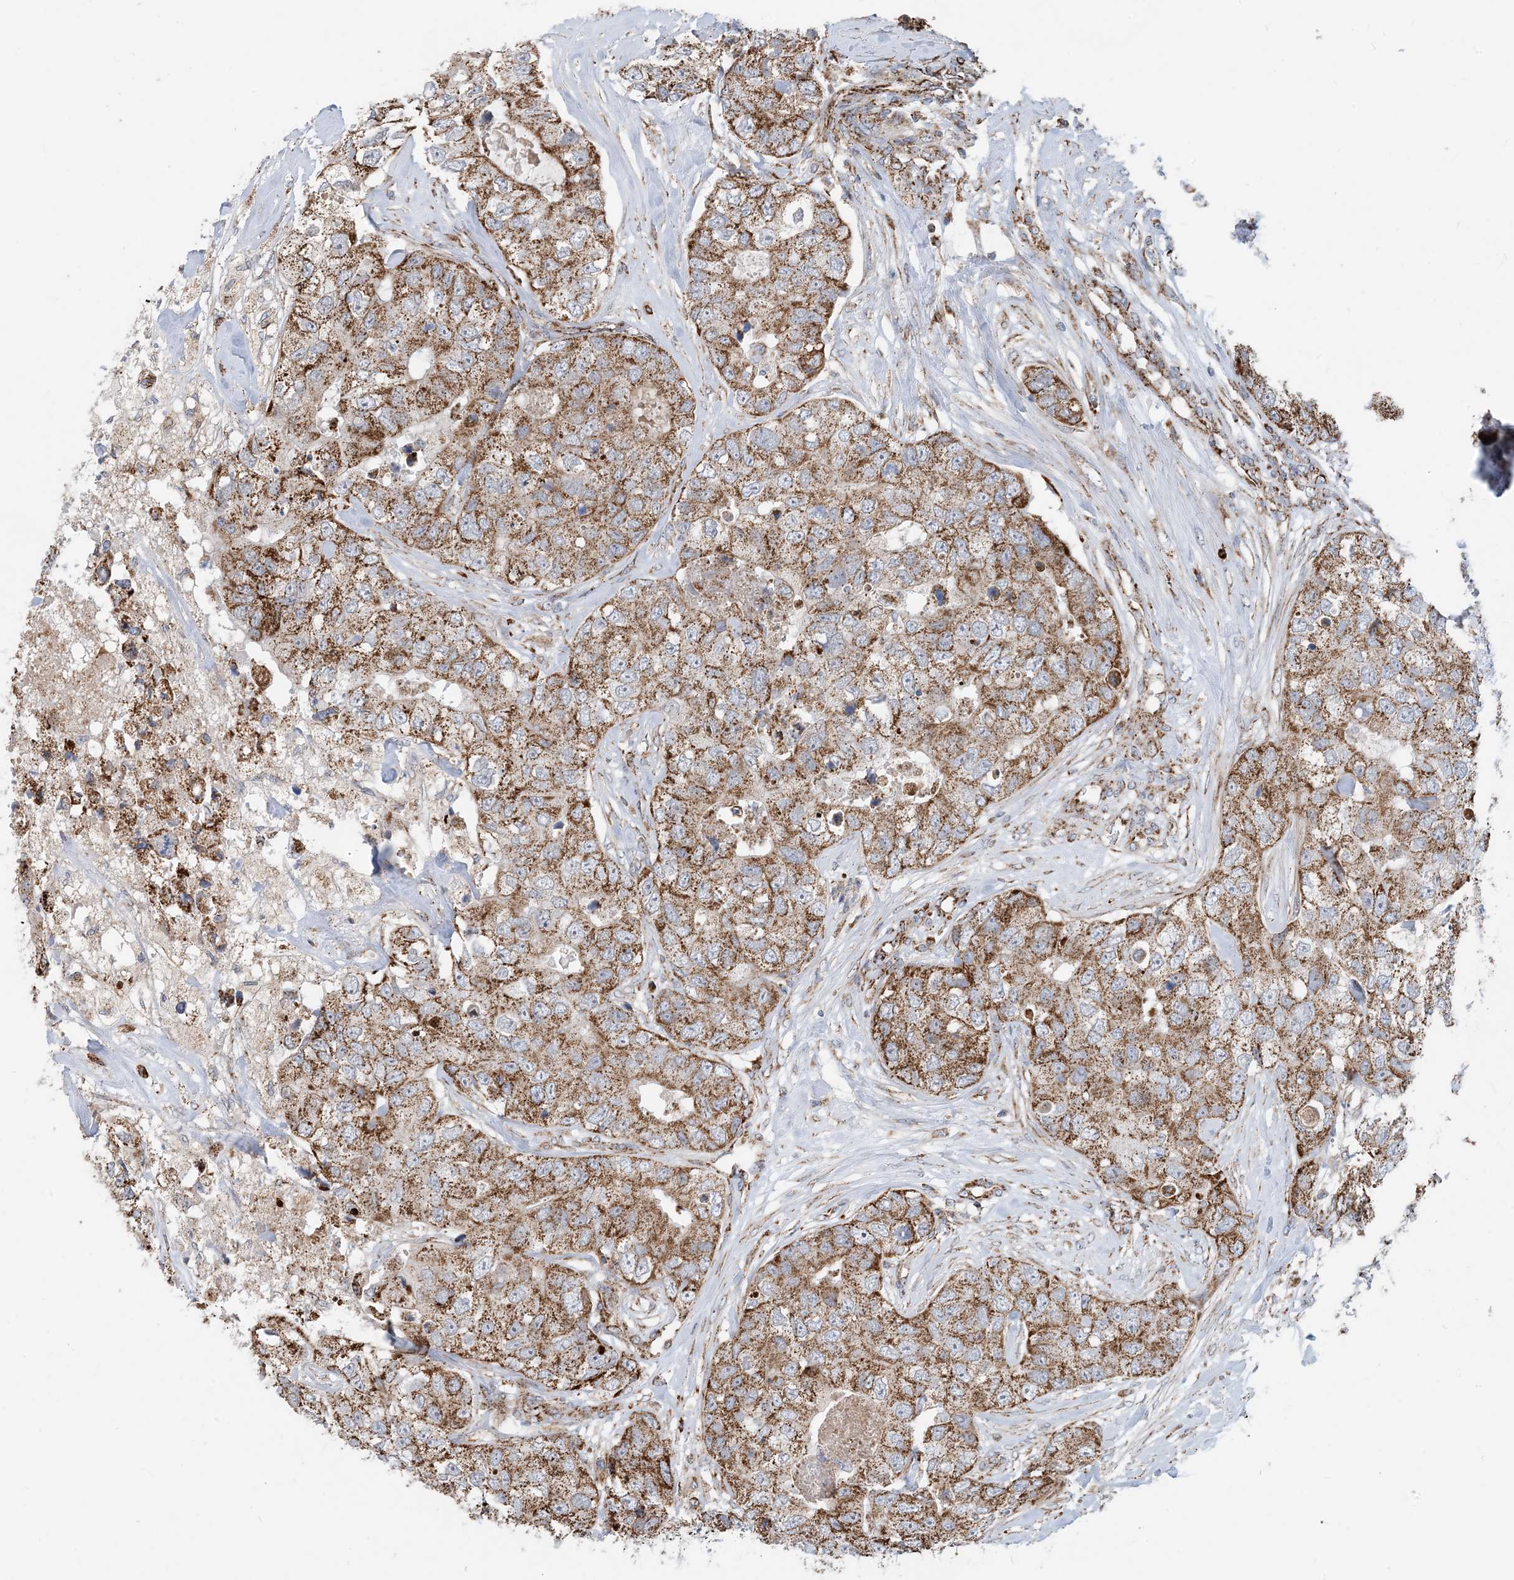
{"staining": {"intensity": "moderate", "quantity": ">75%", "location": "cytoplasmic/membranous"}, "tissue": "breast cancer", "cell_type": "Tumor cells", "image_type": "cancer", "snomed": [{"axis": "morphology", "description": "Duct carcinoma"}, {"axis": "topography", "description": "Breast"}], "caption": "Breast invasive ductal carcinoma stained with a protein marker demonstrates moderate staining in tumor cells.", "gene": "PCDHGA1", "patient": {"sex": "female", "age": 62}}